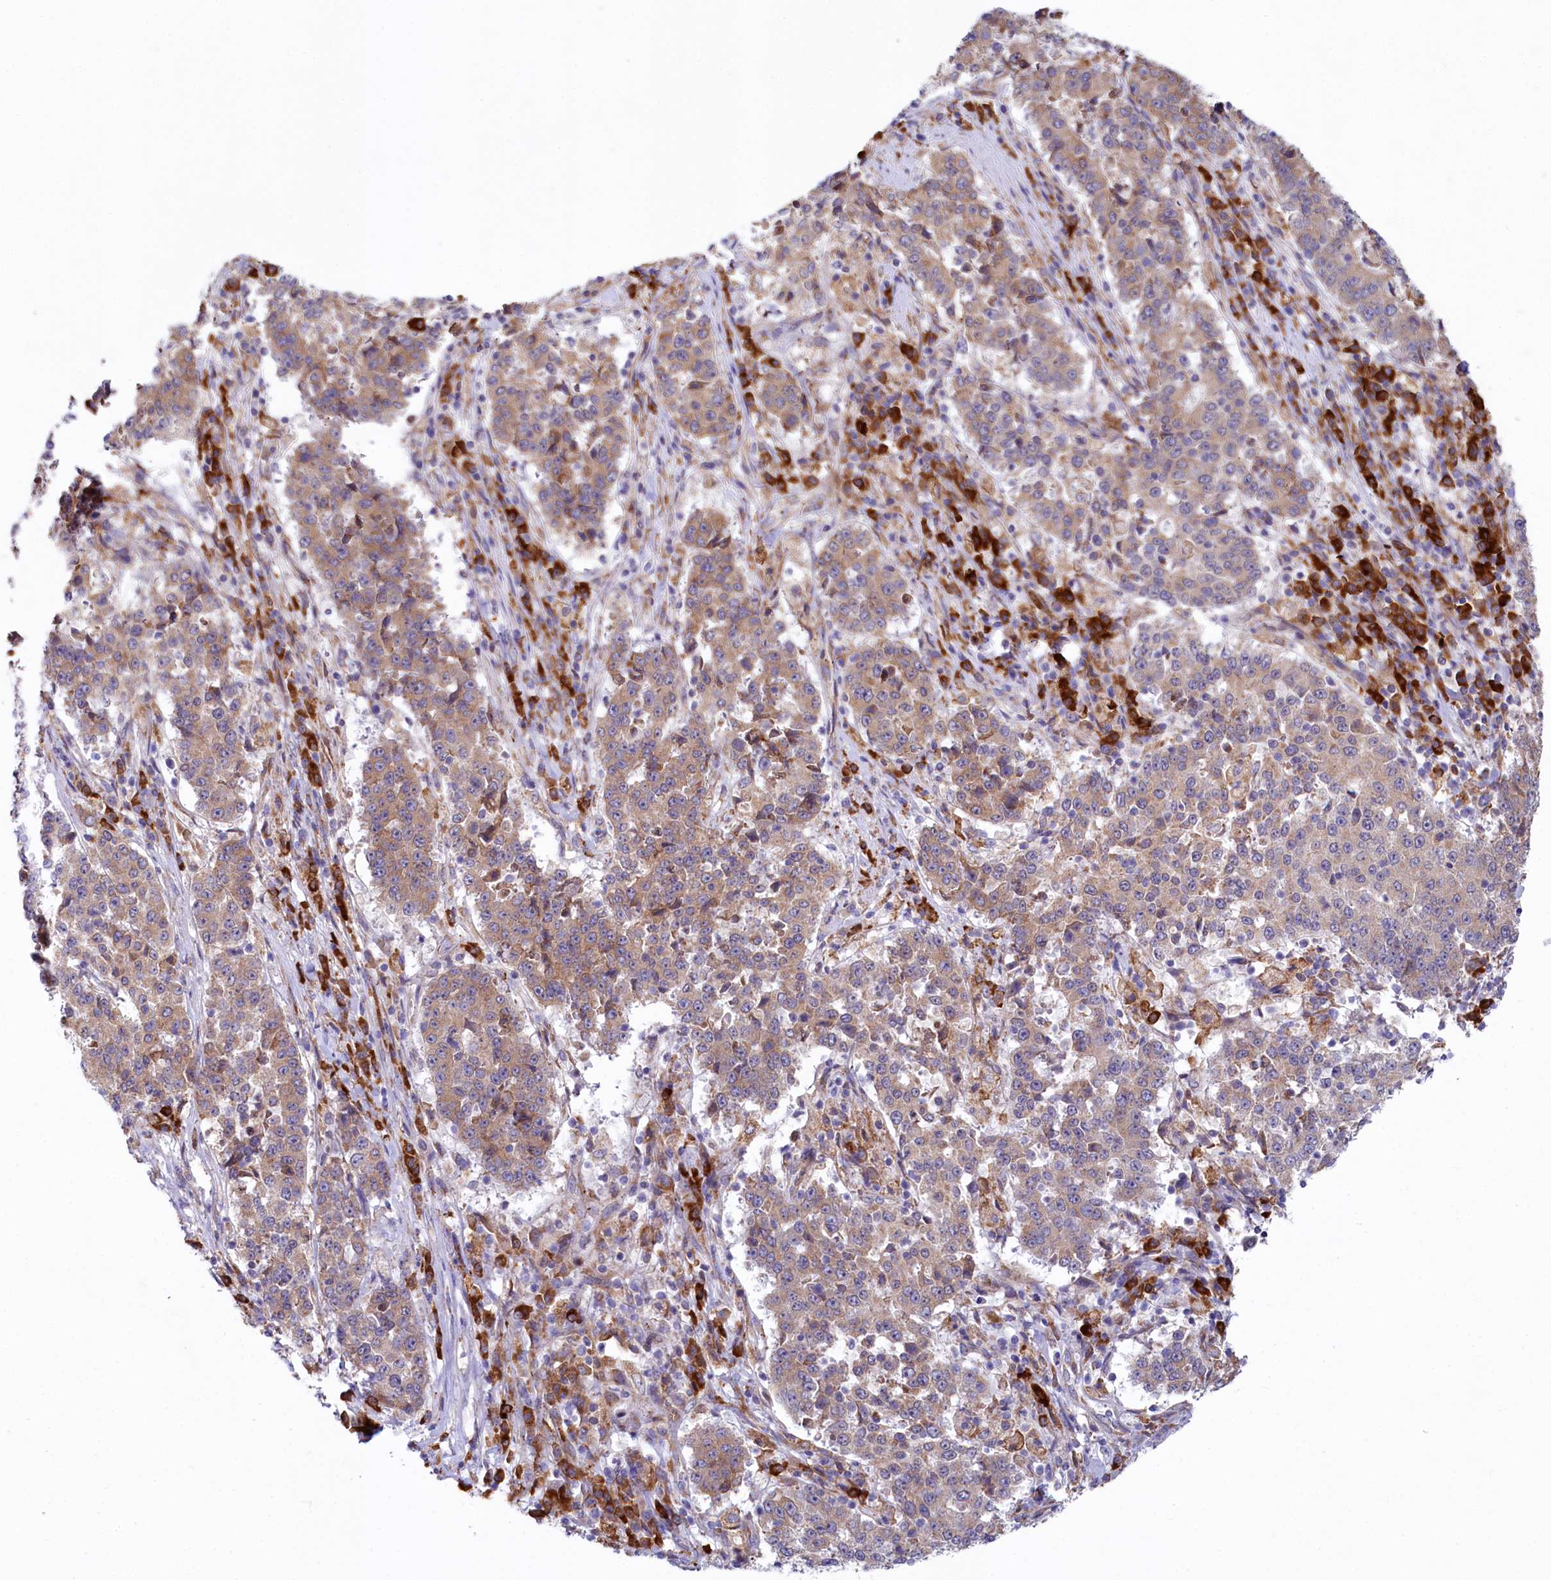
{"staining": {"intensity": "moderate", "quantity": ">75%", "location": "cytoplasmic/membranous"}, "tissue": "stomach cancer", "cell_type": "Tumor cells", "image_type": "cancer", "snomed": [{"axis": "morphology", "description": "Adenocarcinoma, NOS"}, {"axis": "topography", "description": "Stomach"}], "caption": "Immunohistochemical staining of human stomach cancer (adenocarcinoma) shows moderate cytoplasmic/membranous protein staining in about >75% of tumor cells. The staining is performed using DAB (3,3'-diaminobenzidine) brown chromogen to label protein expression. The nuclei are counter-stained blue using hematoxylin.", "gene": "CHID1", "patient": {"sex": "male", "age": 59}}